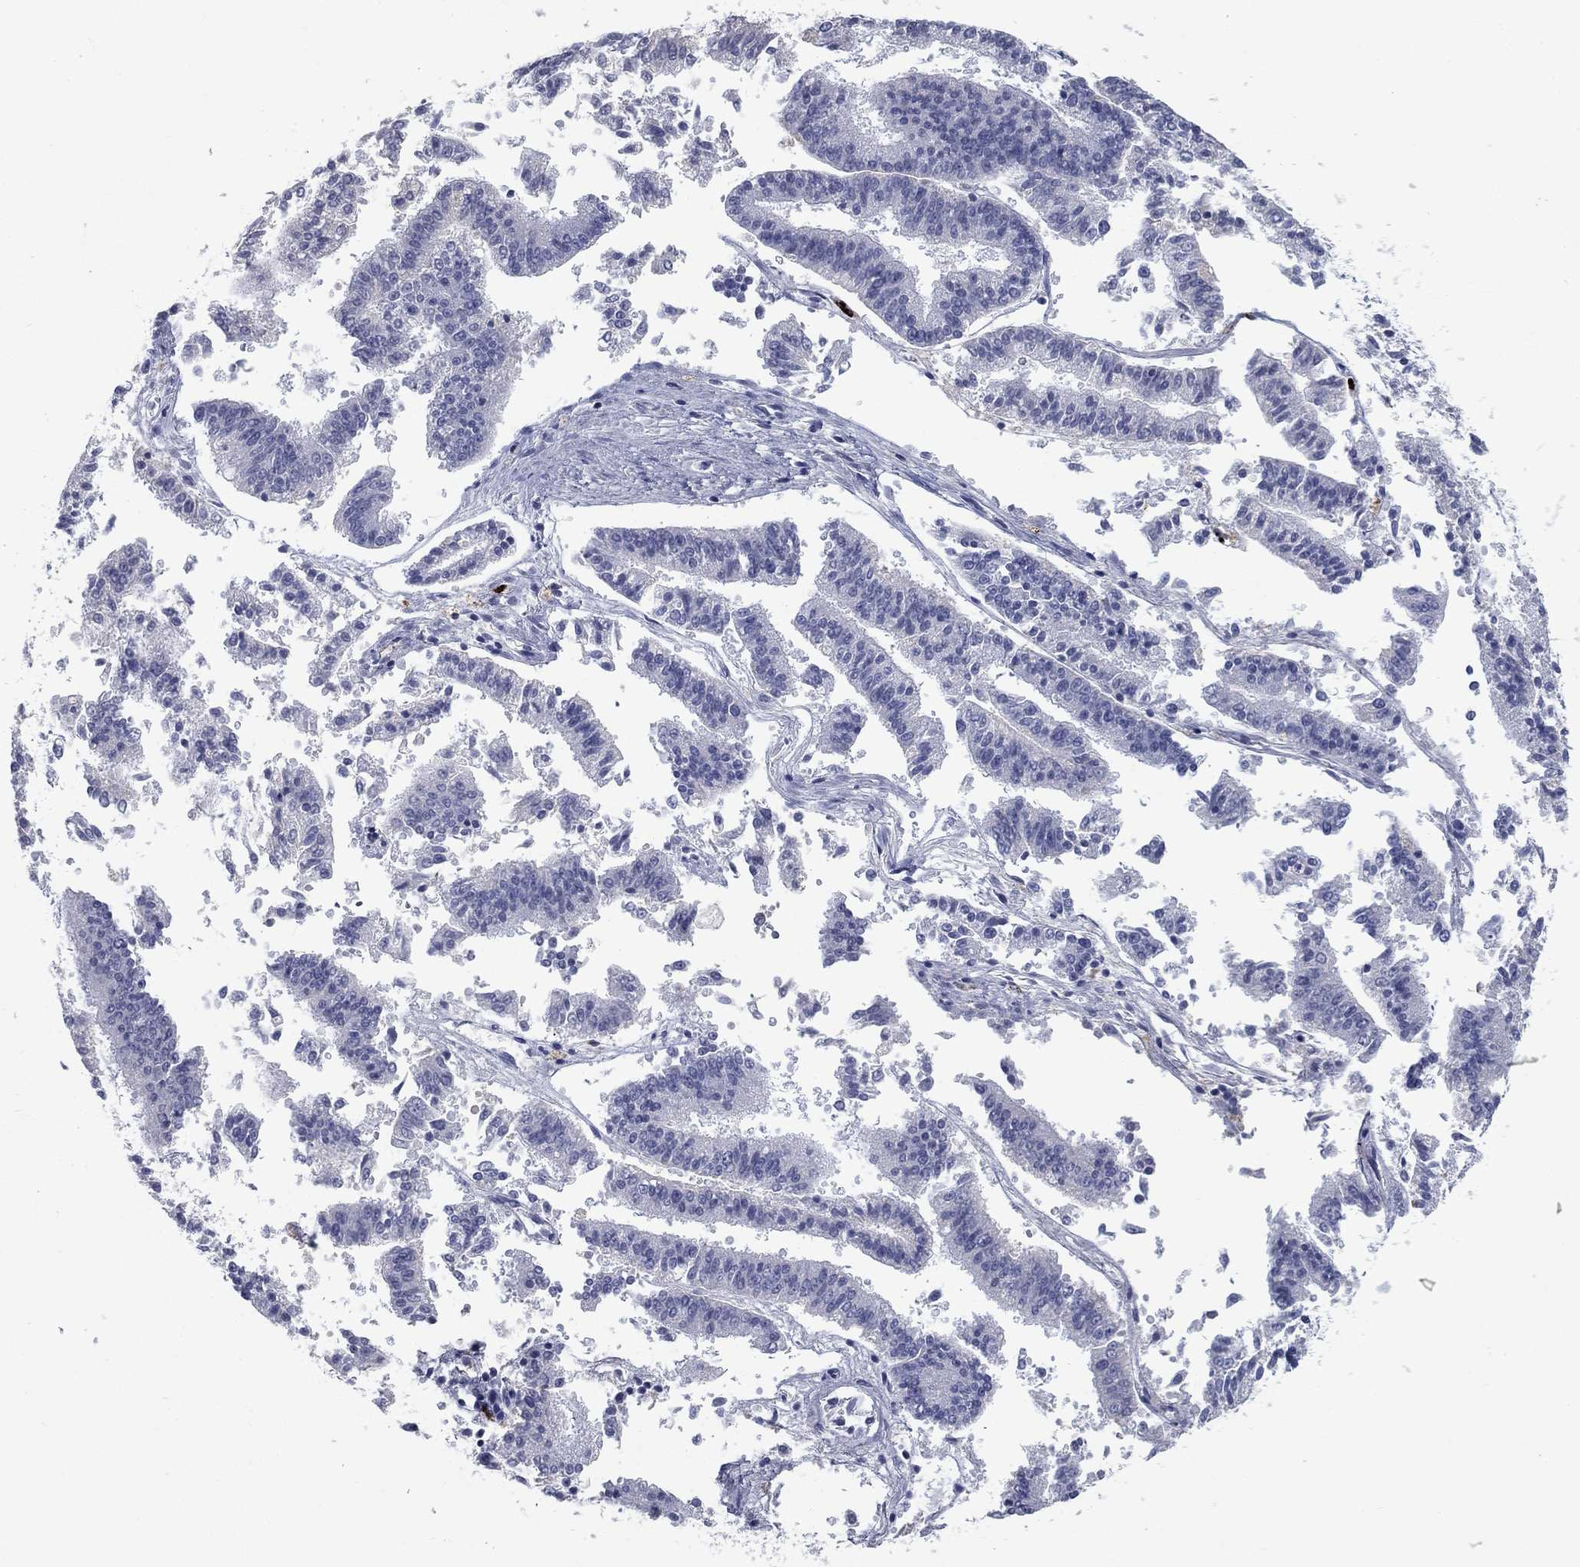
{"staining": {"intensity": "negative", "quantity": "none", "location": "none"}, "tissue": "endometrial cancer", "cell_type": "Tumor cells", "image_type": "cancer", "snomed": [{"axis": "morphology", "description": "Adenocarcinoma, NOS"}, {"axis": "topography", "description": "Endometrium"}], "caption": "Endometrial adenocarcinoma was stained to show a protein in brown. There is no significant staining in tumor cells.", "gene": "MTSS2", "patient": {"sex": "female", "age": 66}}